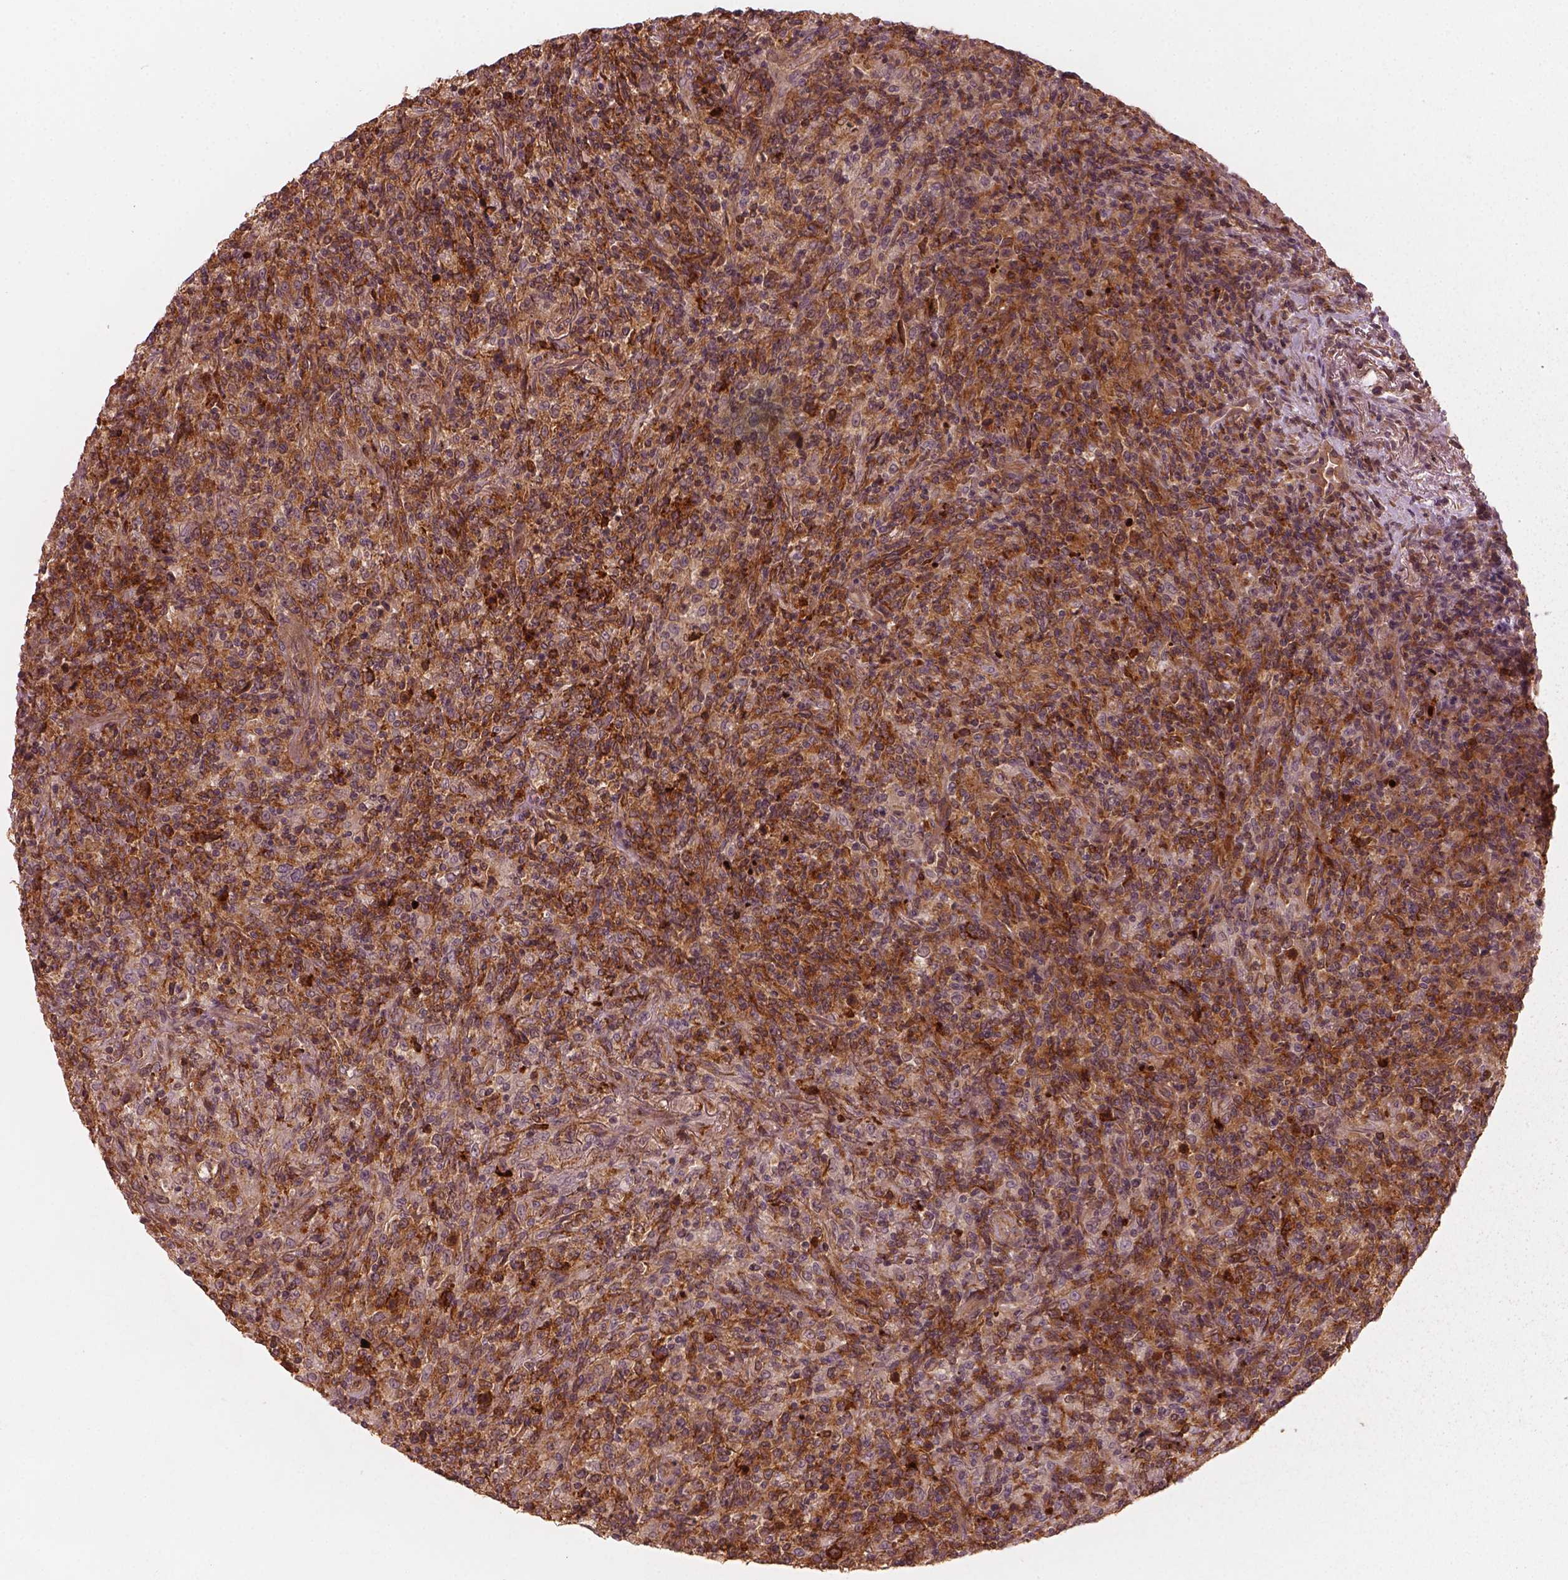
{"staining": {"intensity": "strong", "quantity": ">75%", "location": "cytoplasmic/membranous"}, "tissue": "lymphoma", "cell_type": "Tumor cells", "image_type": "cancer", "snomed": [{"axis": "morphology", "description": "Malignant lymphoma, non-Hodgkin's type, High grade"}, {"axis": "topography", "description": "Lung"}], "caption": "High-magnification brightfield microscopy of lymphoma stained with DAB (3,3'-diaminobenzidine) (brown) and counterstained with hematoxylin (blue). tumor cells exhibit strong cytoplasmic/membranous expression is seen in approximately>75% of cells.", "gene": "FAM107B", "patient": {"sex": "male", "age": 79}}